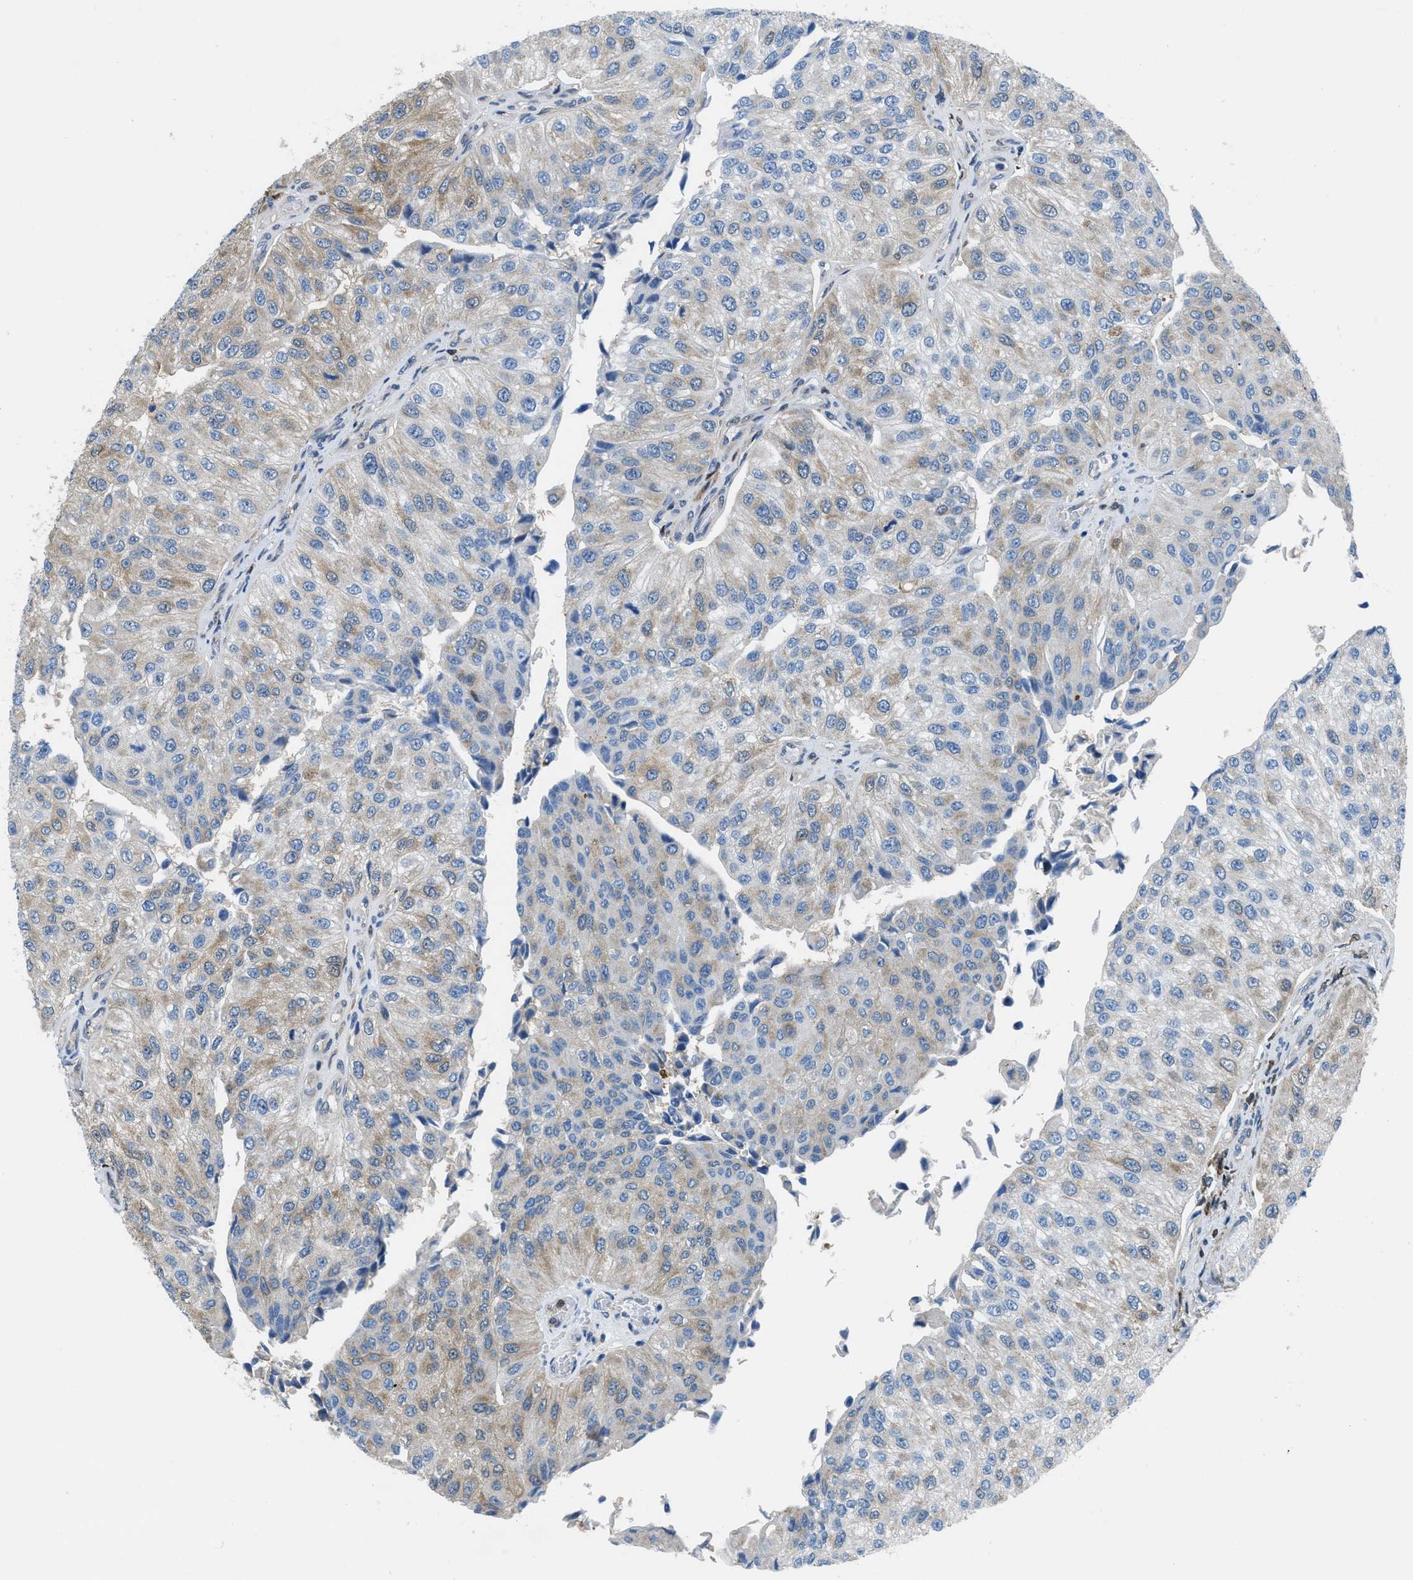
{"staining": {"intensity": "weak", "quantity": "25%-75%", "location": "cytoplasmic/membranous"}, "tissue": "urothelial cancer", "cell_type": "Tumor cells", "image_type": "cancer", "snomed": [{"axis": "morphology", "description": "Urothelial carcinoma, High grade"}, {"axis": "topography", "description": "Kidney"}, {"axis": "topography", "description": "Urinary bladder"}], "caption": "Urothelial cancer stained with immunohistochemistry (IHC) demonstrates weak cytoplasmic/membranous expression in about 25%-75% of tumor cells.", "gene": "PIP5K1C", "patient": {"sex": "male", "age": 77}}